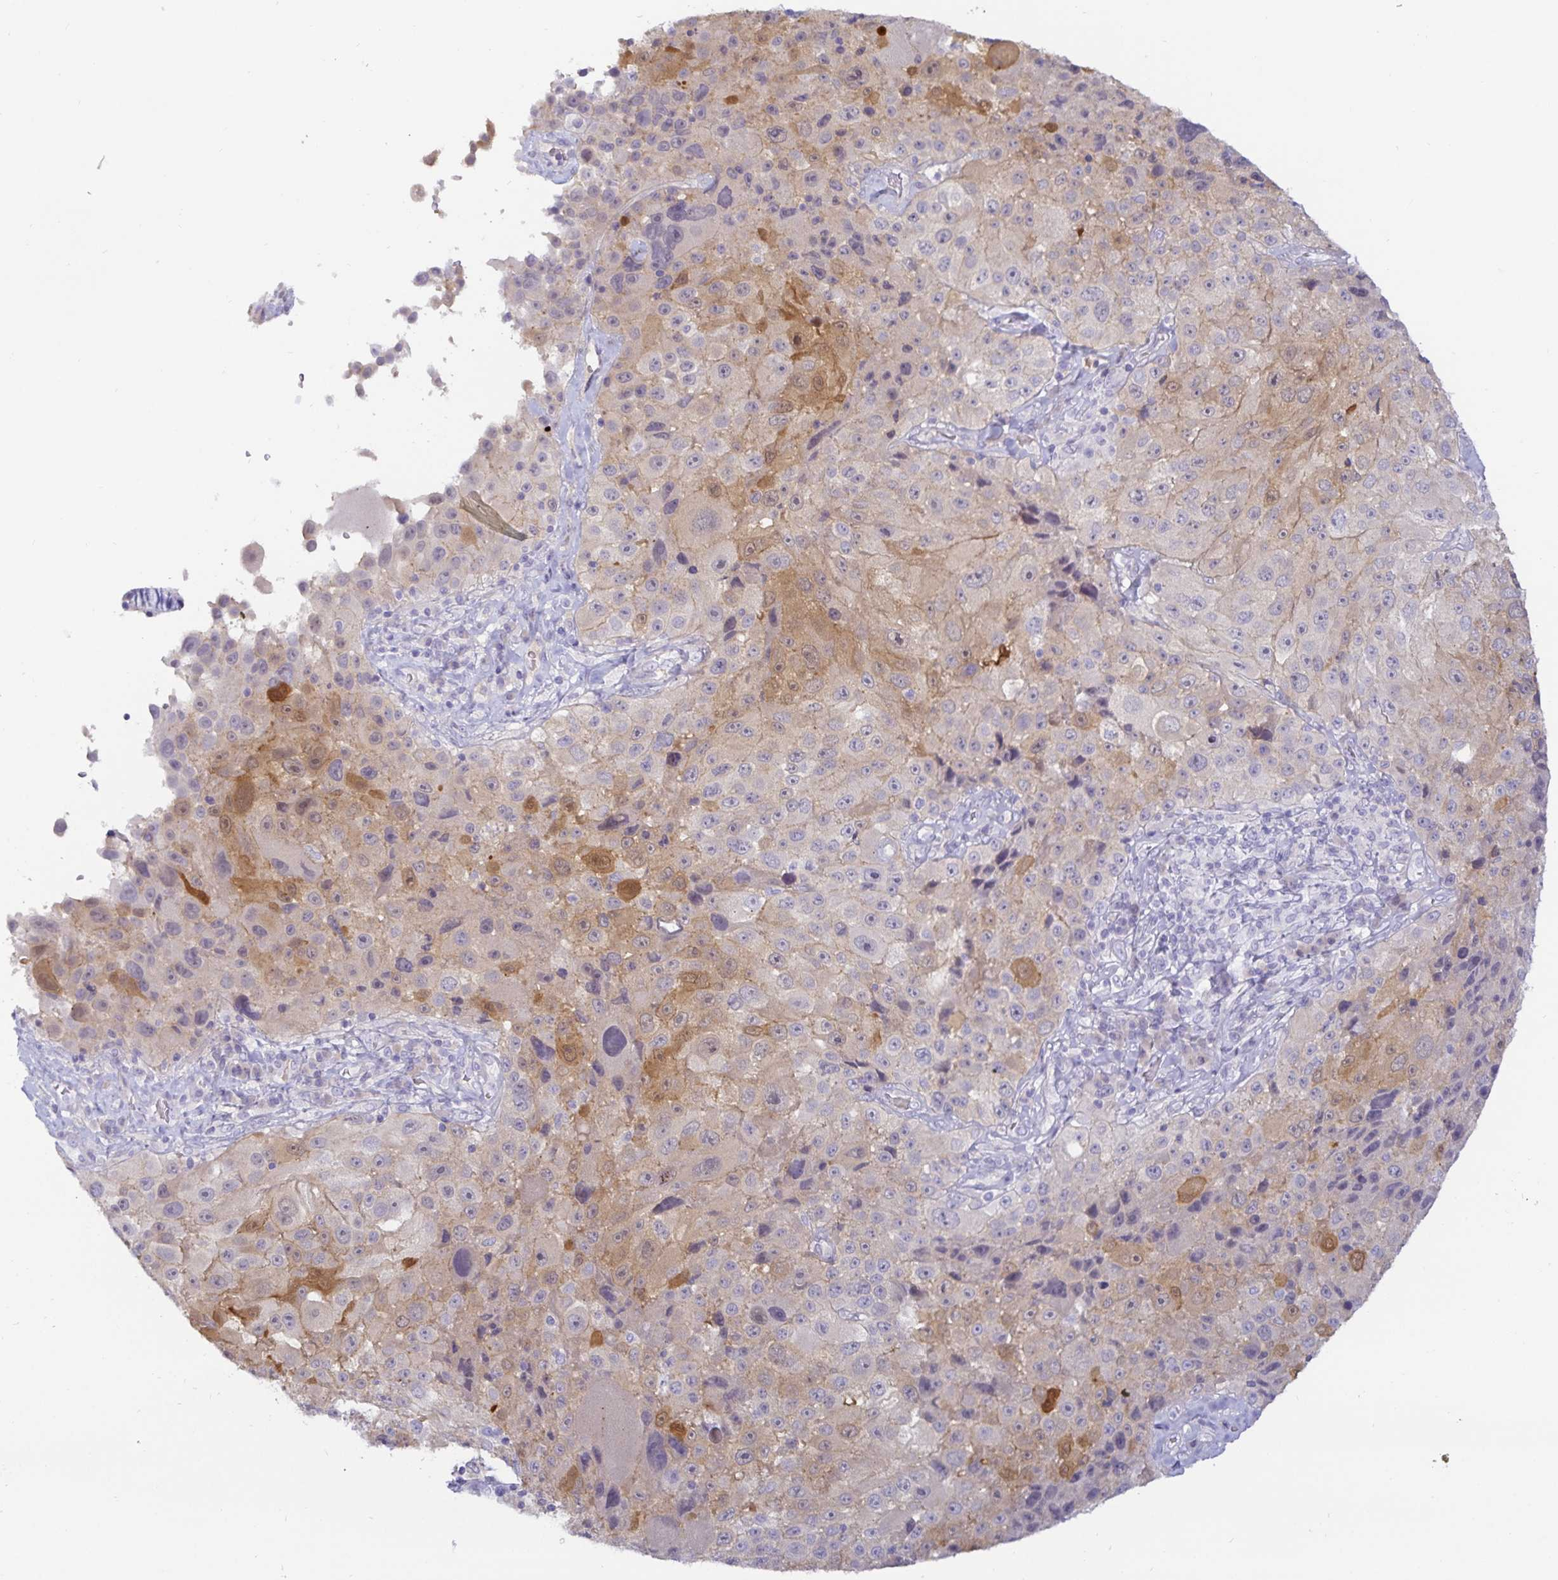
{"staining": {"intensity": "weak", "quantity": "<25%", "location": "cytoplasmic/membranous"}, "tissue": "melanoma", "cell_type": "Tumor cells", "image_type": "cancer", "snomed": [{"axis": "morphology", "description": "Malignant melanoma, Metastatic site"}, {"axis": "topography", "description": "Lymph node"}], "caption": "High magnification brightfield microscopy of malignant melanoma (metastatic site) stained with DAB (brown) and counterstained with hematoxylin (blue): tumor cells show no significant positivity.", "gene": "MON2", "patient": {"sex": "male", "age": 62}}